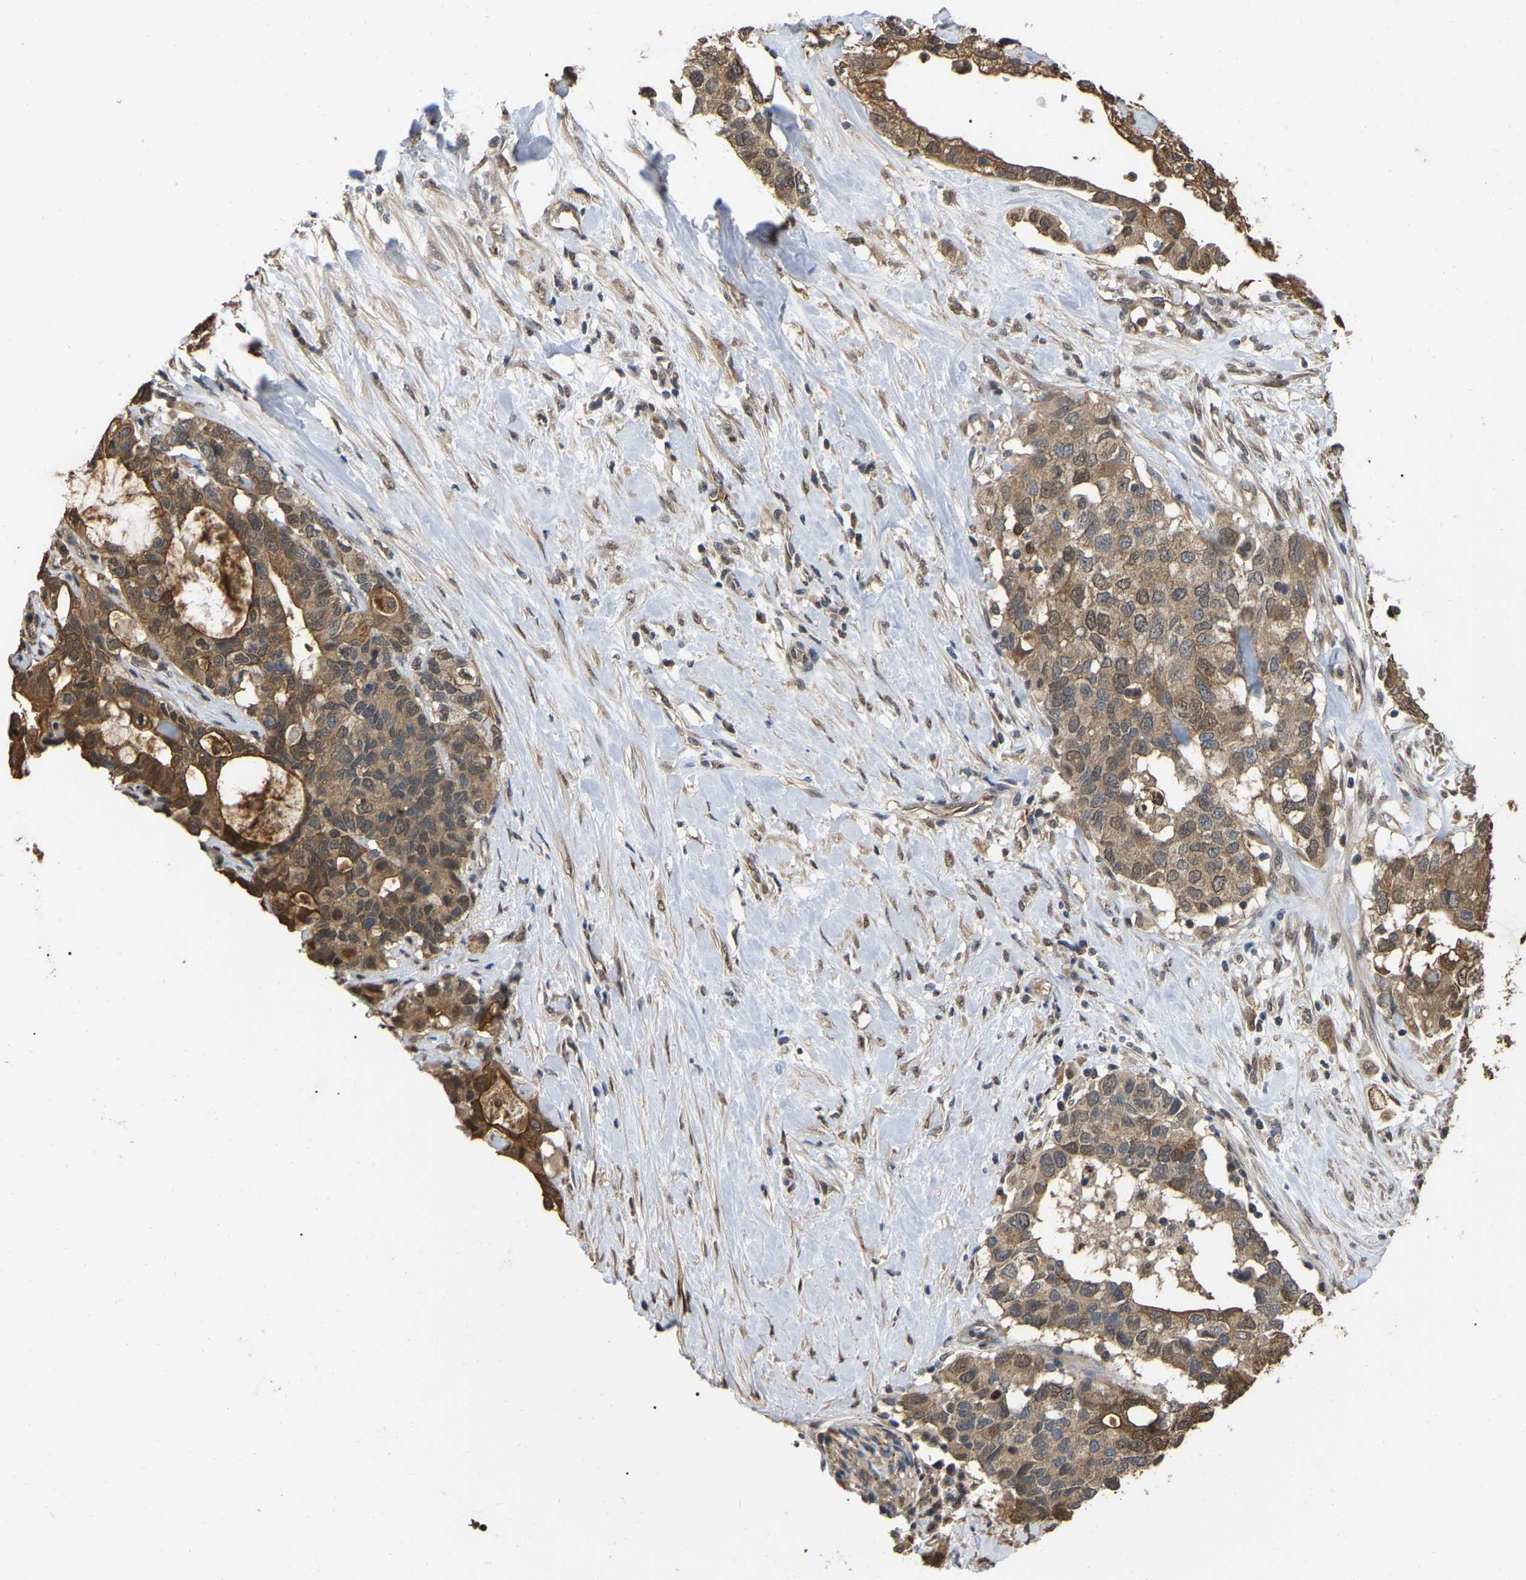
{"staining": {"intensity": "moderate", "quantity": ">75%", "location": "cytoplasmic/membranous"}, "tissue": "pancreatic cancer", "cell_type": "Tumor cells", "image_type": "cancer", "snomed": [{"axis": "morphology", "description": "Adenocarcinoma, NOS"}, {"axis": "topography", "description": "Pancreas"}], "caption": "Moderate cytoplasmic/membranous staining is present in approximately >75% of tumor cells in pancreatic adenocarcinoma. The protein is stained brown, and the nuclei are stained in blue (DAB (3,3'-diaminobenzidine) IHC with brightfield microscopy, high magnification).", "gene": "FAM219A", "patient": {"sex": "female", "age": 56}}